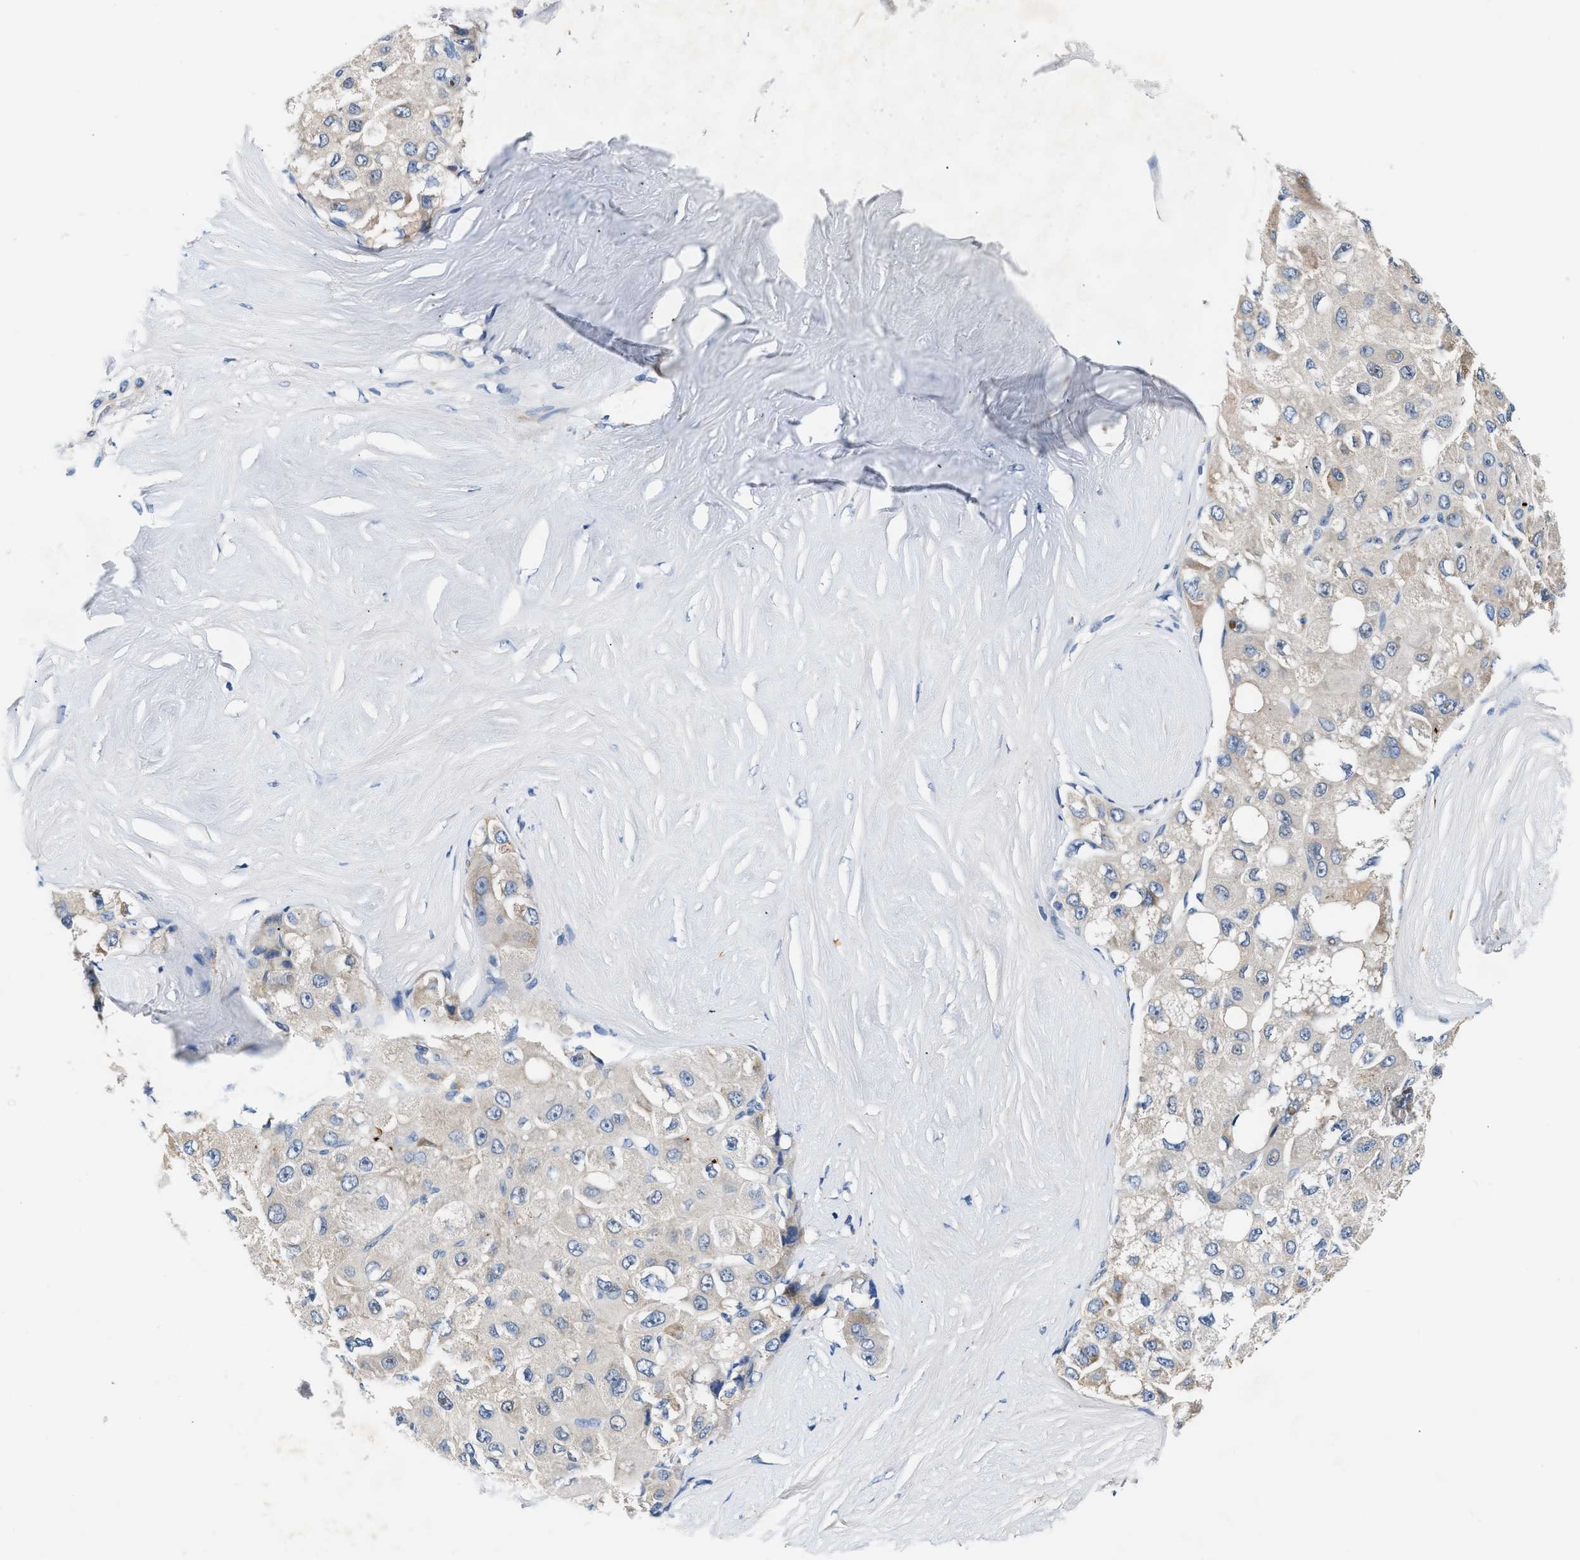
{"staining": {"intensity": "weak", "quantity": "<25%", "location": "cytoplasmic/membranous"}, "tissue": "liver cancer", "cell_type": "Tumor cells", "image_type": "cancer", "snomed": [{"axis": "morphology", "description": "Carcinoma, Hepatocellular, NOS"}, {"axis": "topography", "description": "Liver"}], "caption": "Tumor cells are negative for brown protein staining in hepatocellular carcinoma (liver). Brightfield microscopy of immunohistochemistry (IHC) stained with DAB (brown) and hematoxylin (blue), captured at high magnification.", "gene": "TUT7", "patient": {"sex": "male", "age": 80}}